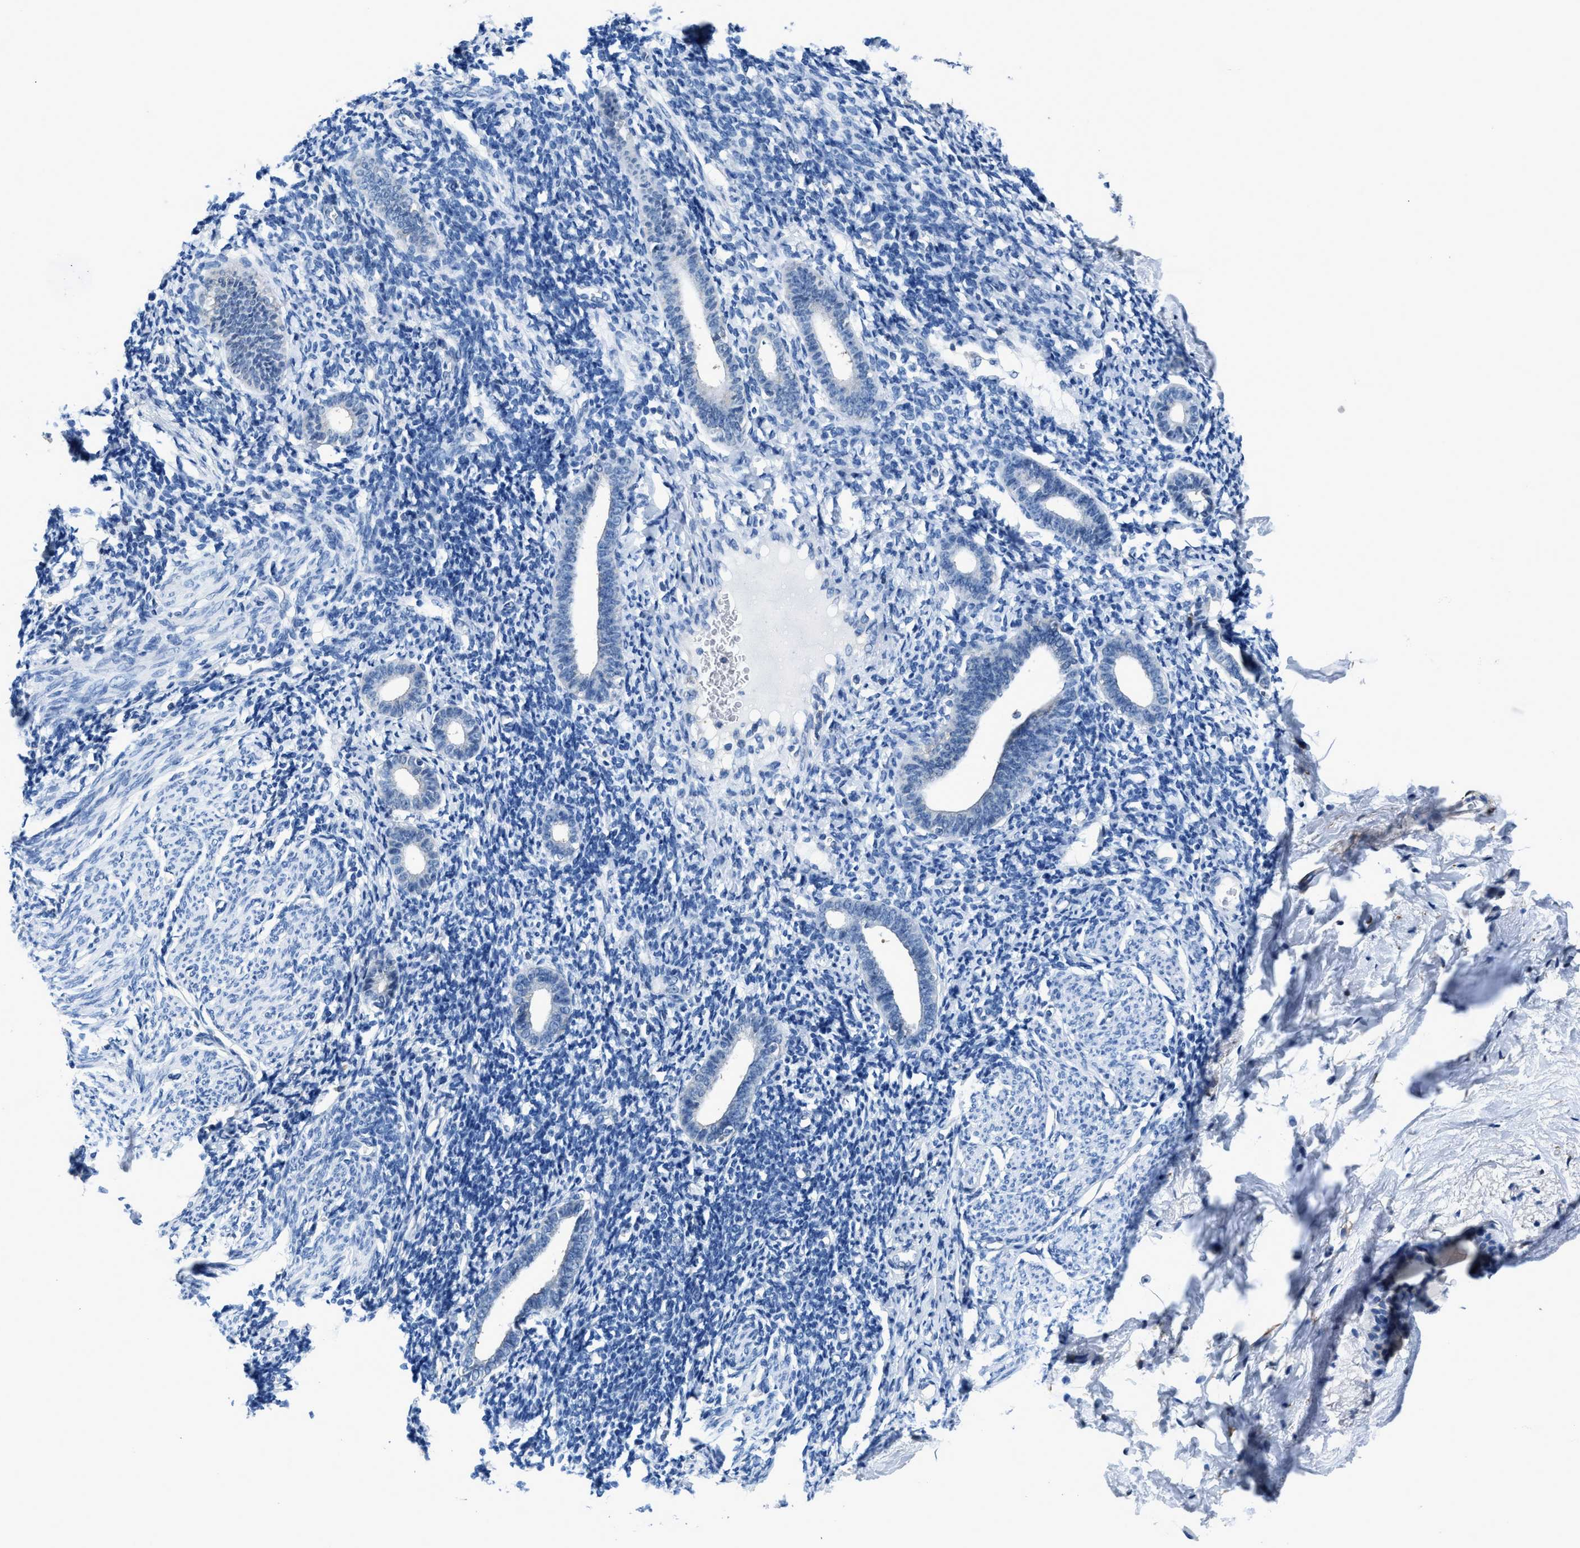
{"staining": {"intensity": "negative", "quantity": "none", "location": "none"}, "tissue": "endometrium", "cell_type": "Cells in endometrial stroma", "image_type": "normal", "snomed": [{"axis": "morphology", "description": "Normal tissue, NOS"}, {"axis": "morphology", "description": "Adenocarcinoma, NOS"}, {"axis": "topography", "description": "Endometrium"}], "caption": "Endometrium stained for a protein using immunohistochemistry shows no positivity cells in endometrial stroma.", "gene": "NUDT5", "patient": {"sex": "female", "age": 57}}